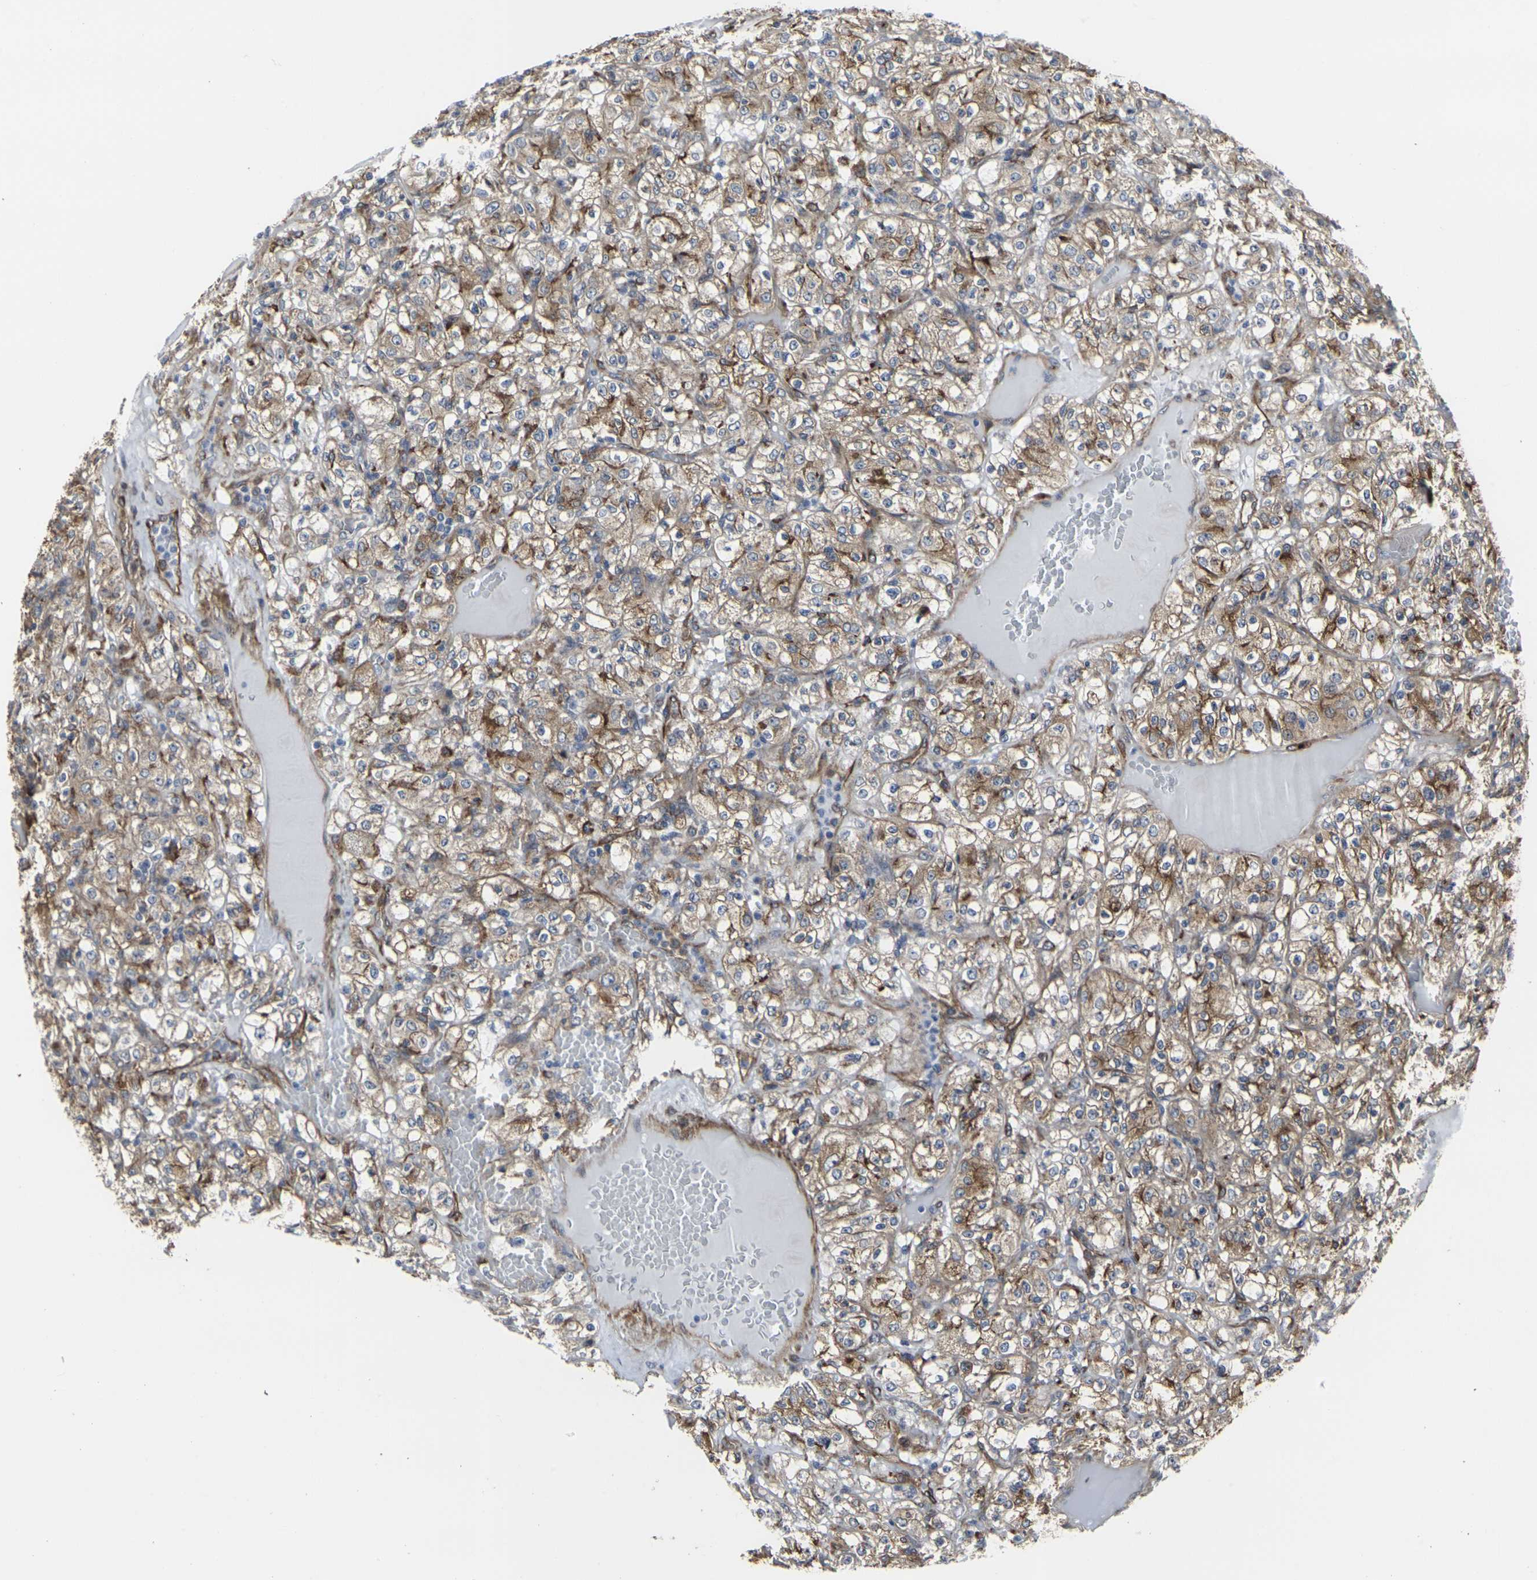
{"staining": {"intensity": "moderate", "quantity": ">75%", "location": "cytoplasmic/membranous"}, "tissue": "renal cancer", "cell_type": "Tumor cells", "image_type": "cancer", "snomed": [{"axis": "morphology", "description": "Normal tissue, NOS"}, {"axis": "morphology", "description": "Adenocarcinoma, NOS"}, {"axis": "topography", "description": "Kidney"}], "caption": "The micrograph demonstrates immunohistochemical staining of adenocarcinoma (renal). There is moderate cytoplasmic/membranous positivity is present in approximately >75% of tumor cells.", "gene": "MYOF", "patient": {"sex": "female", "age": 72}}